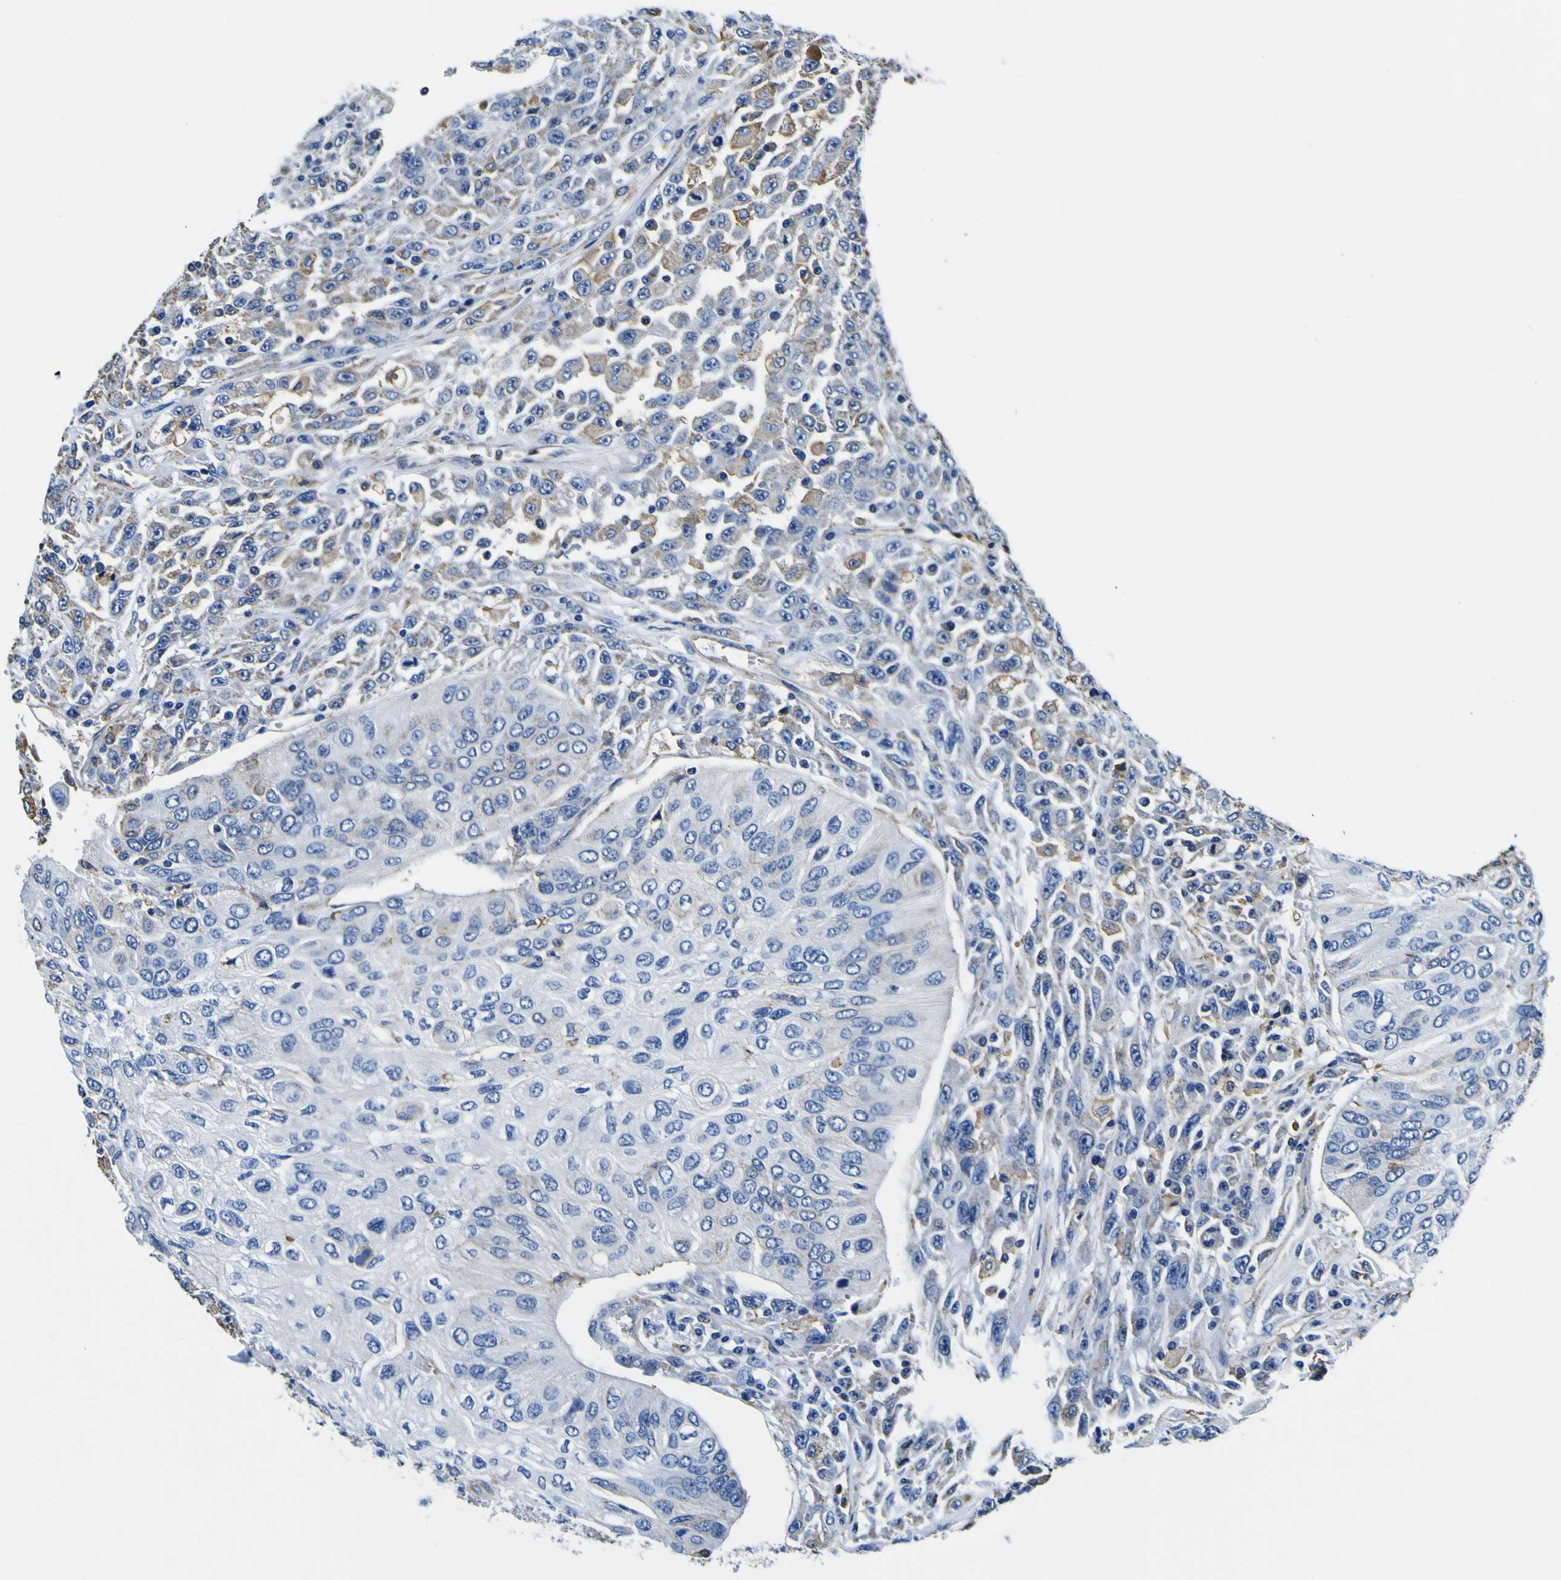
{"staining": {"intensity": "moderate", "quantity": "<25%", "location": "cytoplasmic/membranous"}, "tissue": "urothelial cancer", "cell_type": "Tumor cells", "image_type": "cancer", "snomed": [{"axis": "morphology", "description": "Urothelial carcinoma, High grade"}, {"axis": "topography", "description": "Urinary bladder"}], "caption": "This is an image of immunohistochemistry staining of urothelial cancer, which shows moderate positivity in the cytoplasmic/membranous of tumor cells.", "gene": "PXDN", "patient": {"sex": "male", "age": 66}}